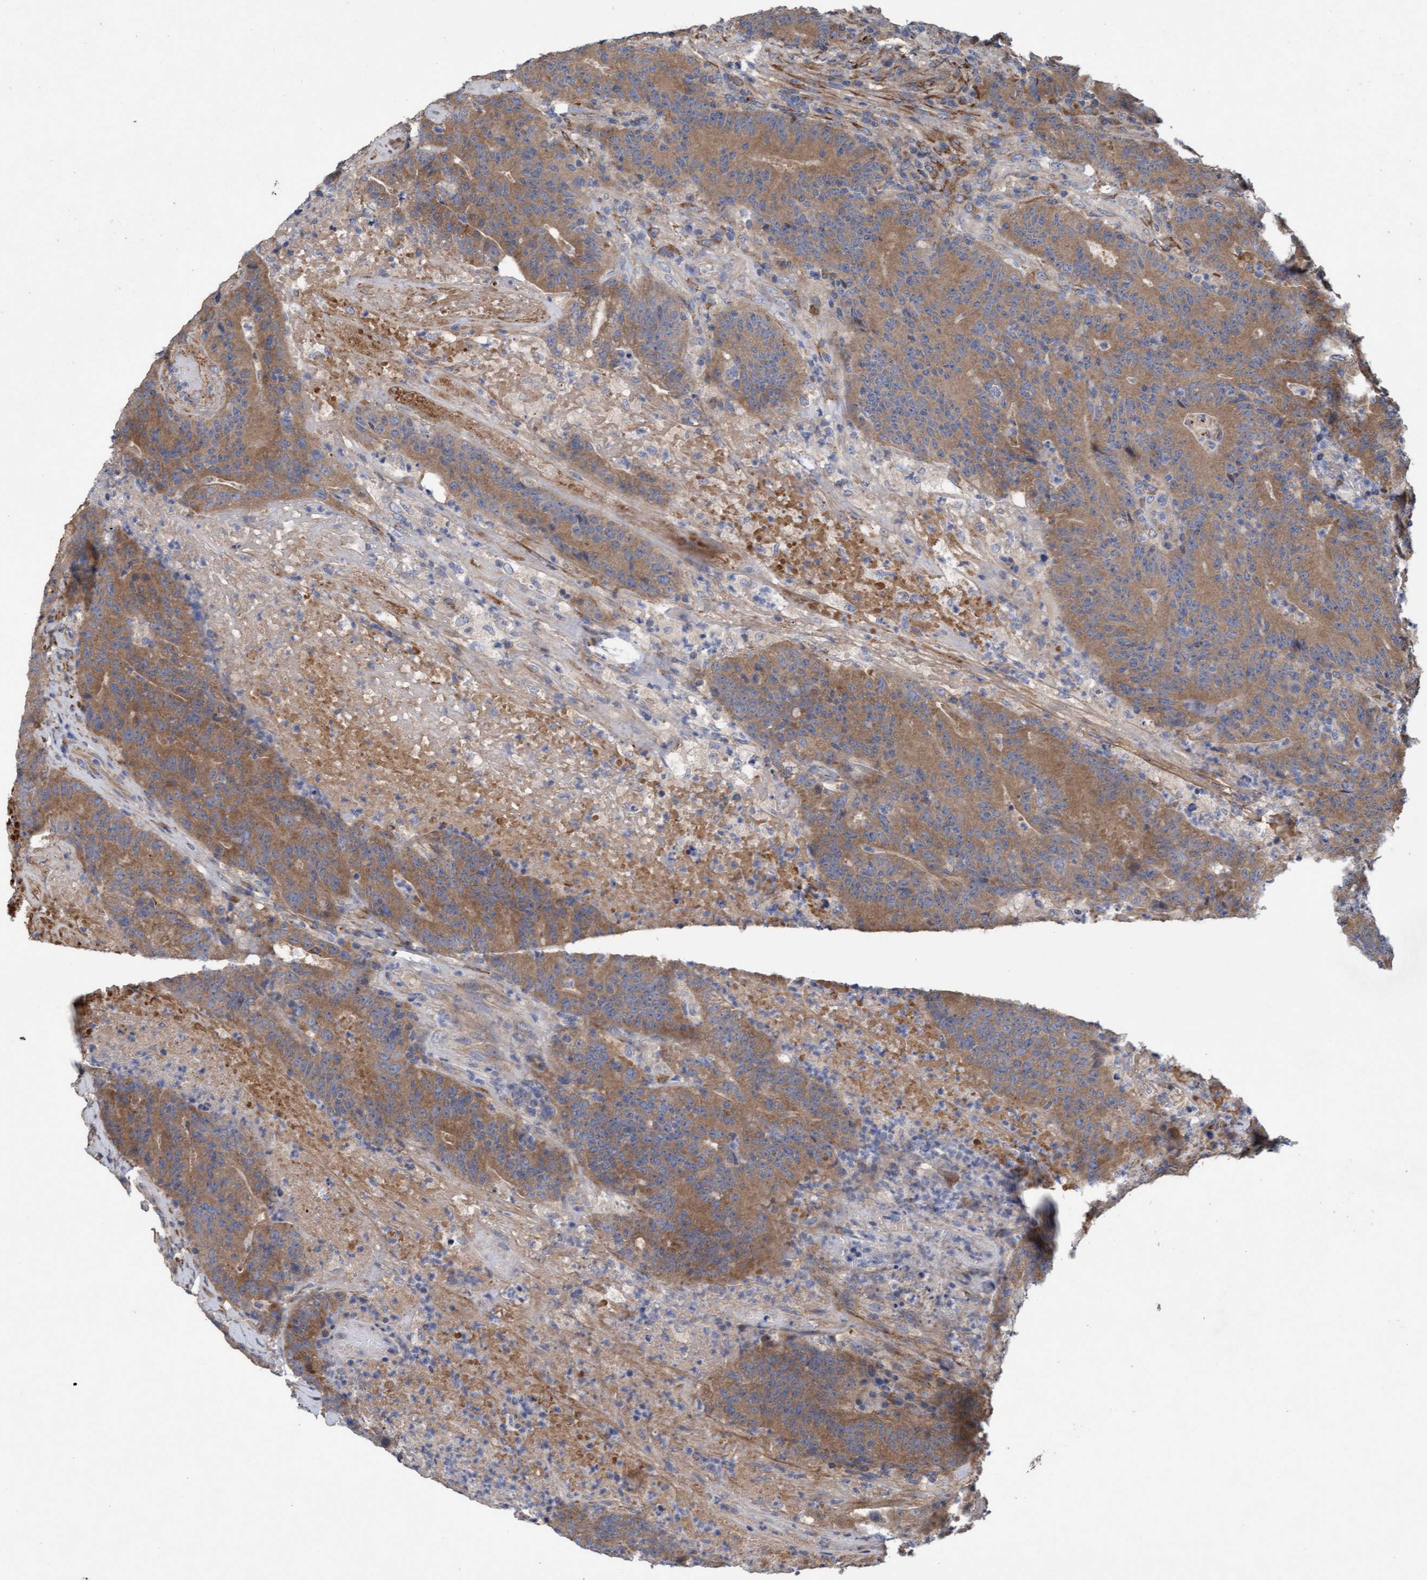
{"staining": {"intensity": "moderate", "quantity": ">75%", "location": "cytoplasmic/membranous"}, "tissue": "colorectal cancer", "cell_type": "Tumor cells", "image_type": "cancer", "snomed": [{"axis": "morphology", "description": "Normal tissue, NOS"}, {"axis": "morphology", "description": "Adenocarcinoma, NOS"}, {"axis": "topography", "description": "Colon"}], "caption": "Immunohistochemical staining of human colorectal cancer demonstrates medium levels of moderate cytoplasmic/membranous positivity in approximately >75% of tumor cells. (Stains: DAB in brown, nuclei in blue, Microscopy: brightfield microscopy at high magnification).", "gene": "DDHD2", "patient": {"sex": "female", "age": 75}}